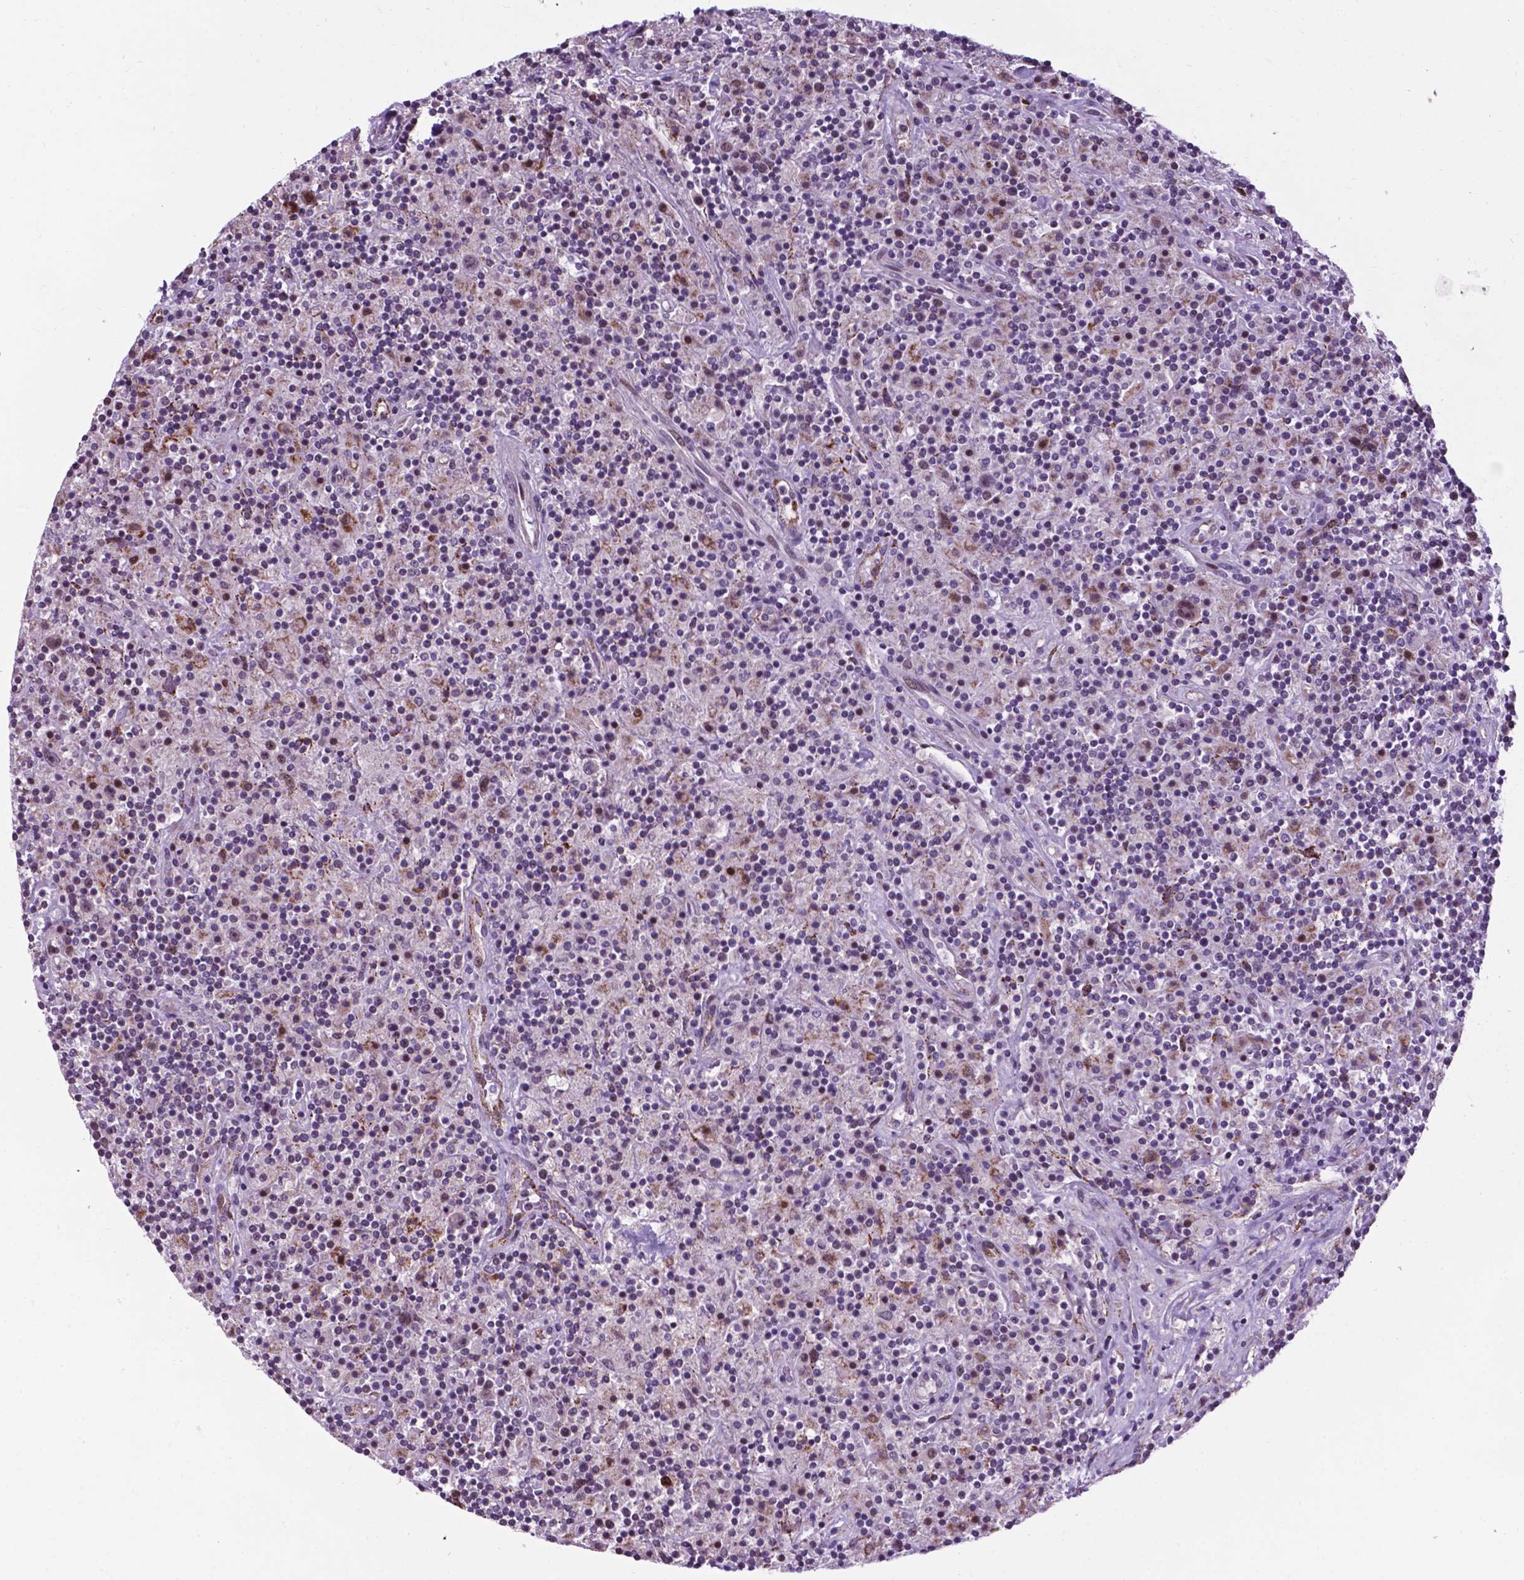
{"staining": {"intensity": "weak", "quantity": "25%-75%", "location": "nuclear"}, "tissue": "lymphoma", "cell_type": "Tumor cells", "image_type": "cancer", "snomed": [{"axis": "morphology", "description": "Hodgkin's disease, NOS"}, {"axis": "topography", "description": "Lymph node"}], "caption": "This photomicrograph reveals Hodgkin's disease stained with IHC to label a protein in brown. The nuclear of tumor cells show weak positivity for the protein. Nuclei are counter-stained blue.", "gene": "SMAD3", "patient": {"sex": "male", "age": 70}}